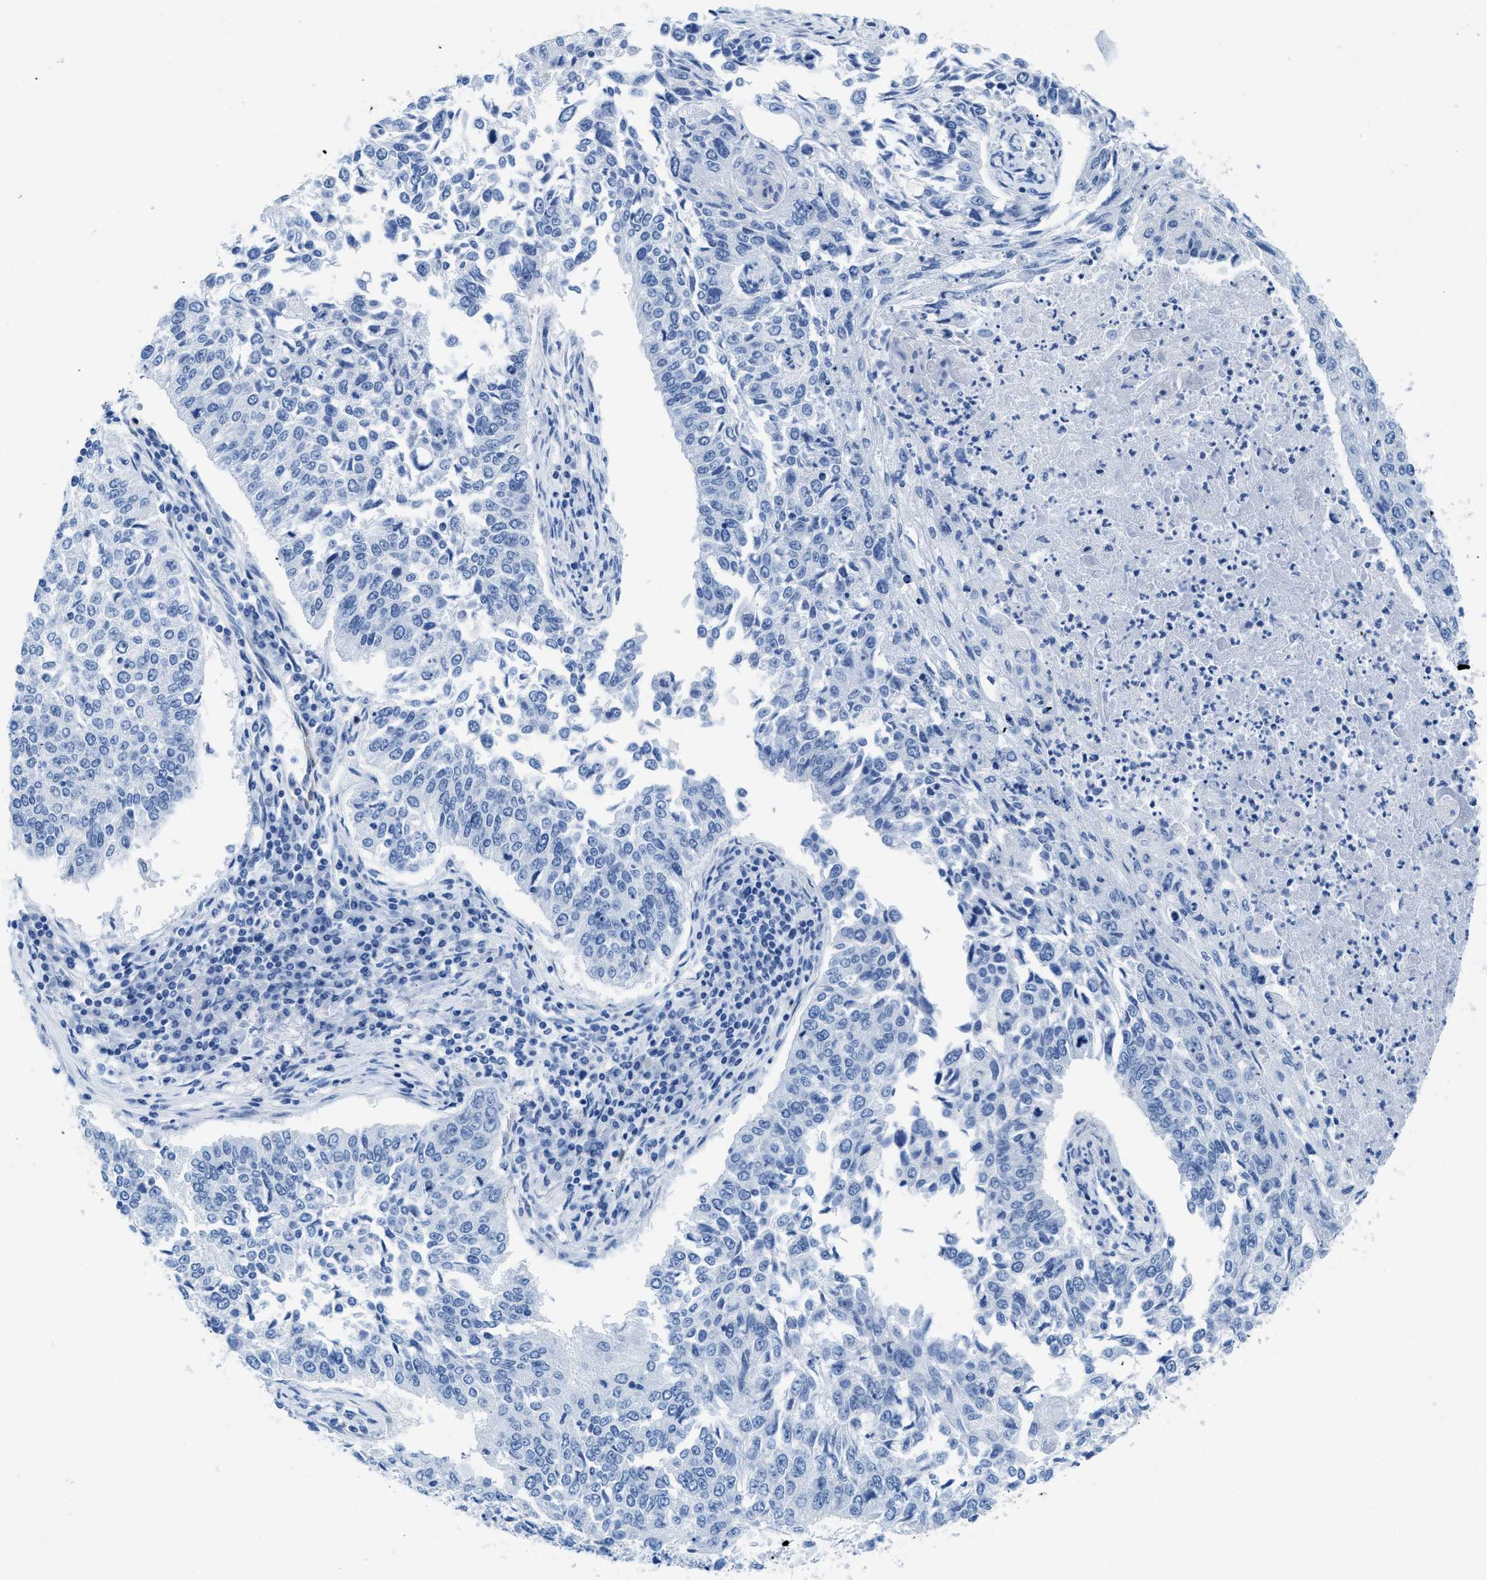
{"staining": {"intensity": "negative", "quantity": "none", "location": "none"}, "tissue": "lung cancer", "cell_type": "Tumor cells", "image_type": "cancer", "snomed": [{"axis": "morphology", "description": "Normal tissue, NOS"}, {"axis": "morphology", "description": "Squamous cell carcinoma, NOS"}, {"axis": "topography", "description": "Cartilage tissue"}, {"axis": "topography", "description": "Bronchus"}, {"axis": "topography", "description": "Lung"}], "caption": "A micrograph of human lung cancer (squamous cell carcinoma) is negative for staining in tumor cells.", "gene": "NKAIN3", "patient": {"sex": "female", "age": 49}}